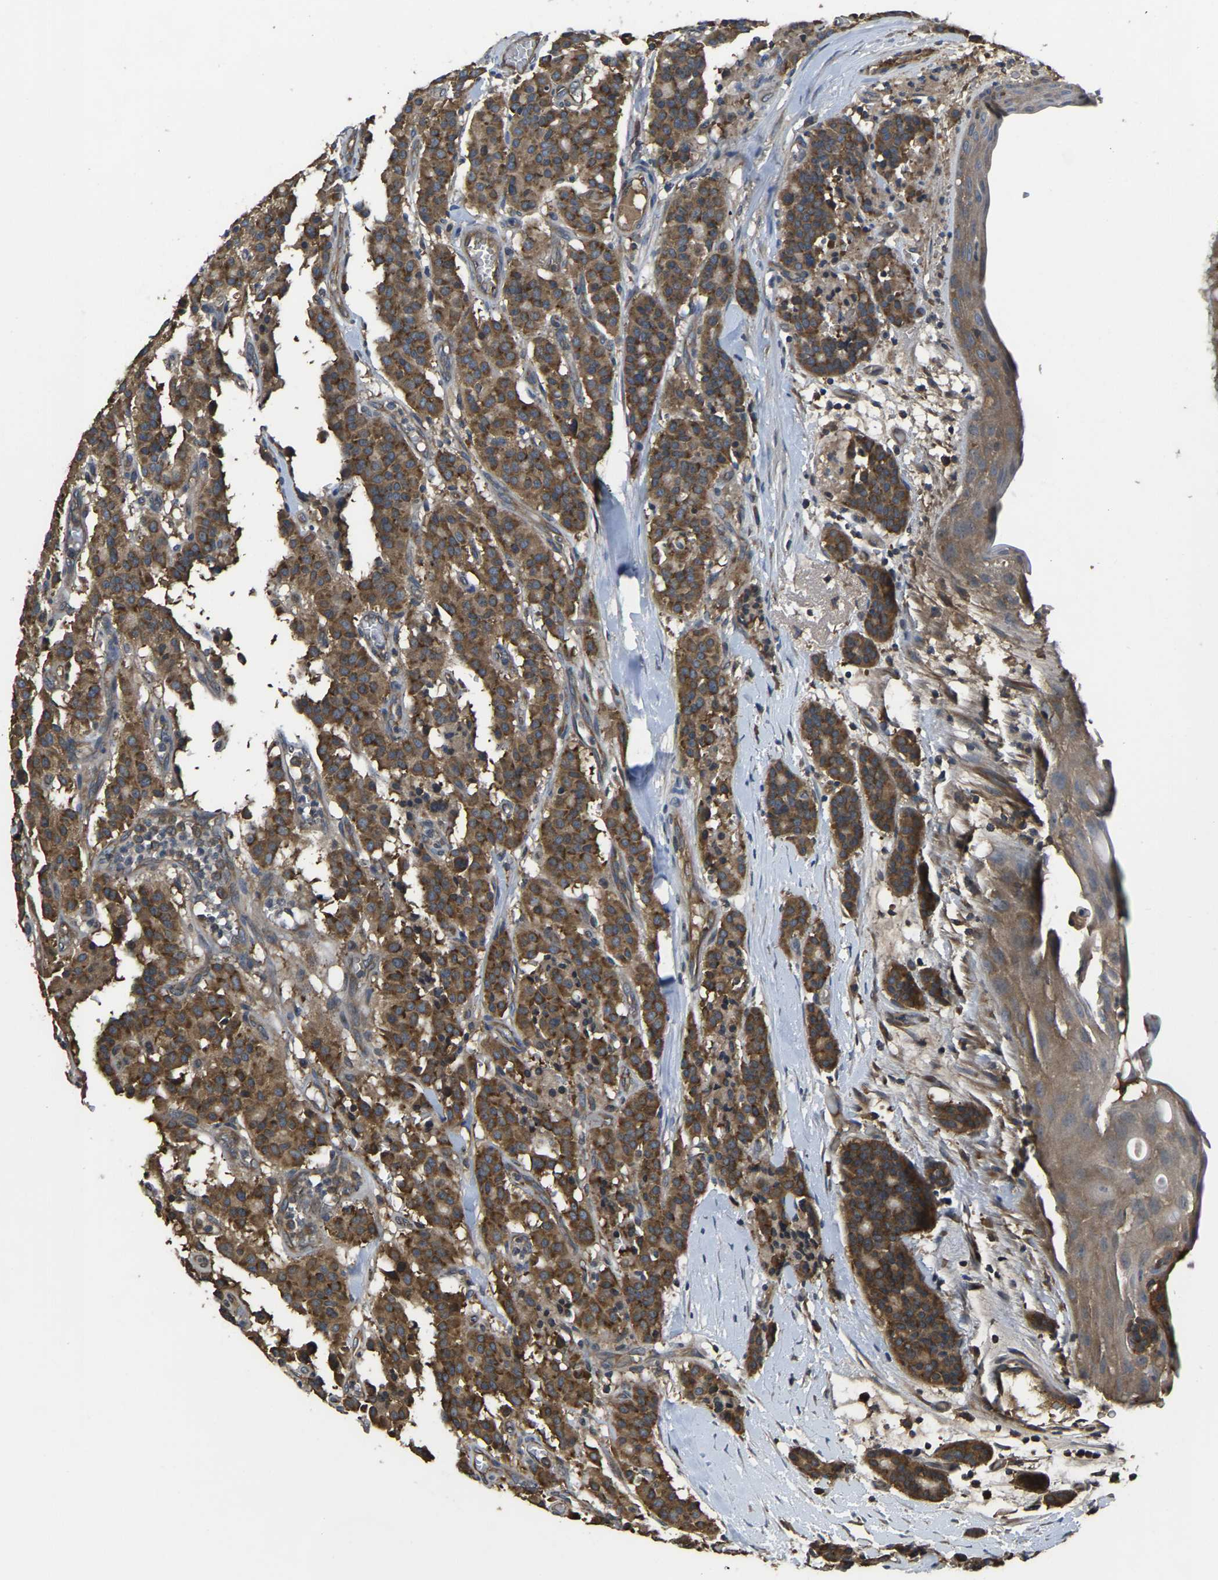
{"staining": {"intensity": "strong", "quantity": ">75%", "location": "cytoplasmic/membranous"}, "tissue": "carcinoid", "cell_type": "Tumor cells", "image_type": "cancer", "snomed": [{"axis": "morphology", "description": "Carcinoid, malignant, NOS"}, {"axis": "topography", "description": "Lung"}], "caption": "A brown stain highlights strong cytoplasmic/membranous positivity of a protein in human malignant carcinoid tumor cells. The protein is shown in brown color, while the nuclei are stained blue.", "gene": "AIMP1", "patient": {"sex": "male", "age": 30}}